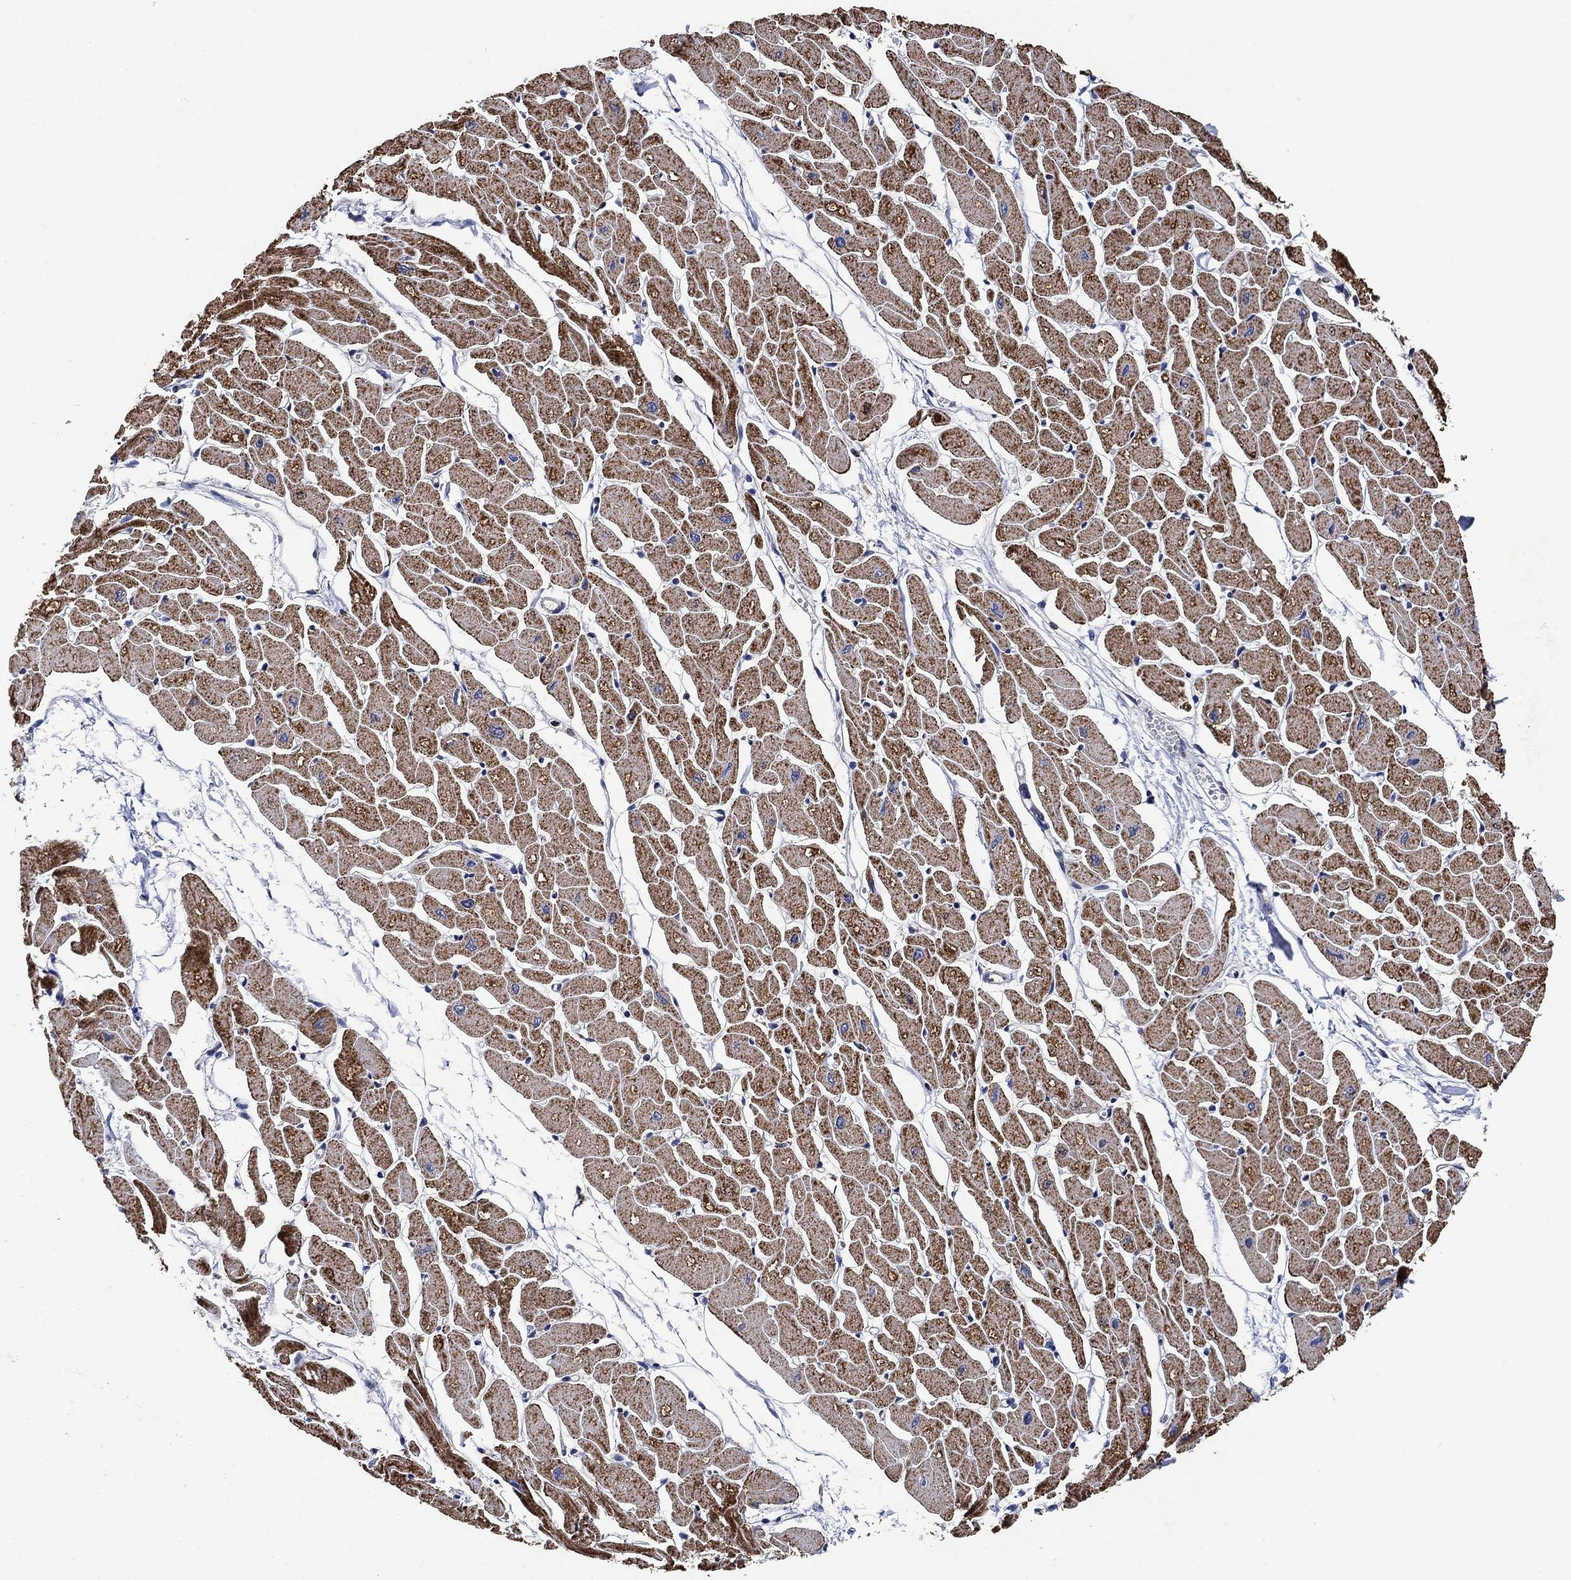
{"staining": {"intensity": "strong", "quantity": ">75%", "location": "cytoplasmic/membranous"}, "tissue": "heart muscle", "cell_type": "Cardiomyocytes", "image_type": "normal", "snomed": [{"axis": "morphology", "description": "Normal tissue, NOS"}, {"axis": "topography", "description": "Heart"}], "caption": "This micrograph demonstrates normal heart muscle stained with immunohistochemistry to label a protein in brown. The cytoplasmic/membranous of cardiomyocytes show strong positivity for the protein. Nuclei are counter-stained blue.", "gene": "NDUFS3", "patient": {"sex": "male", "age": 57}}